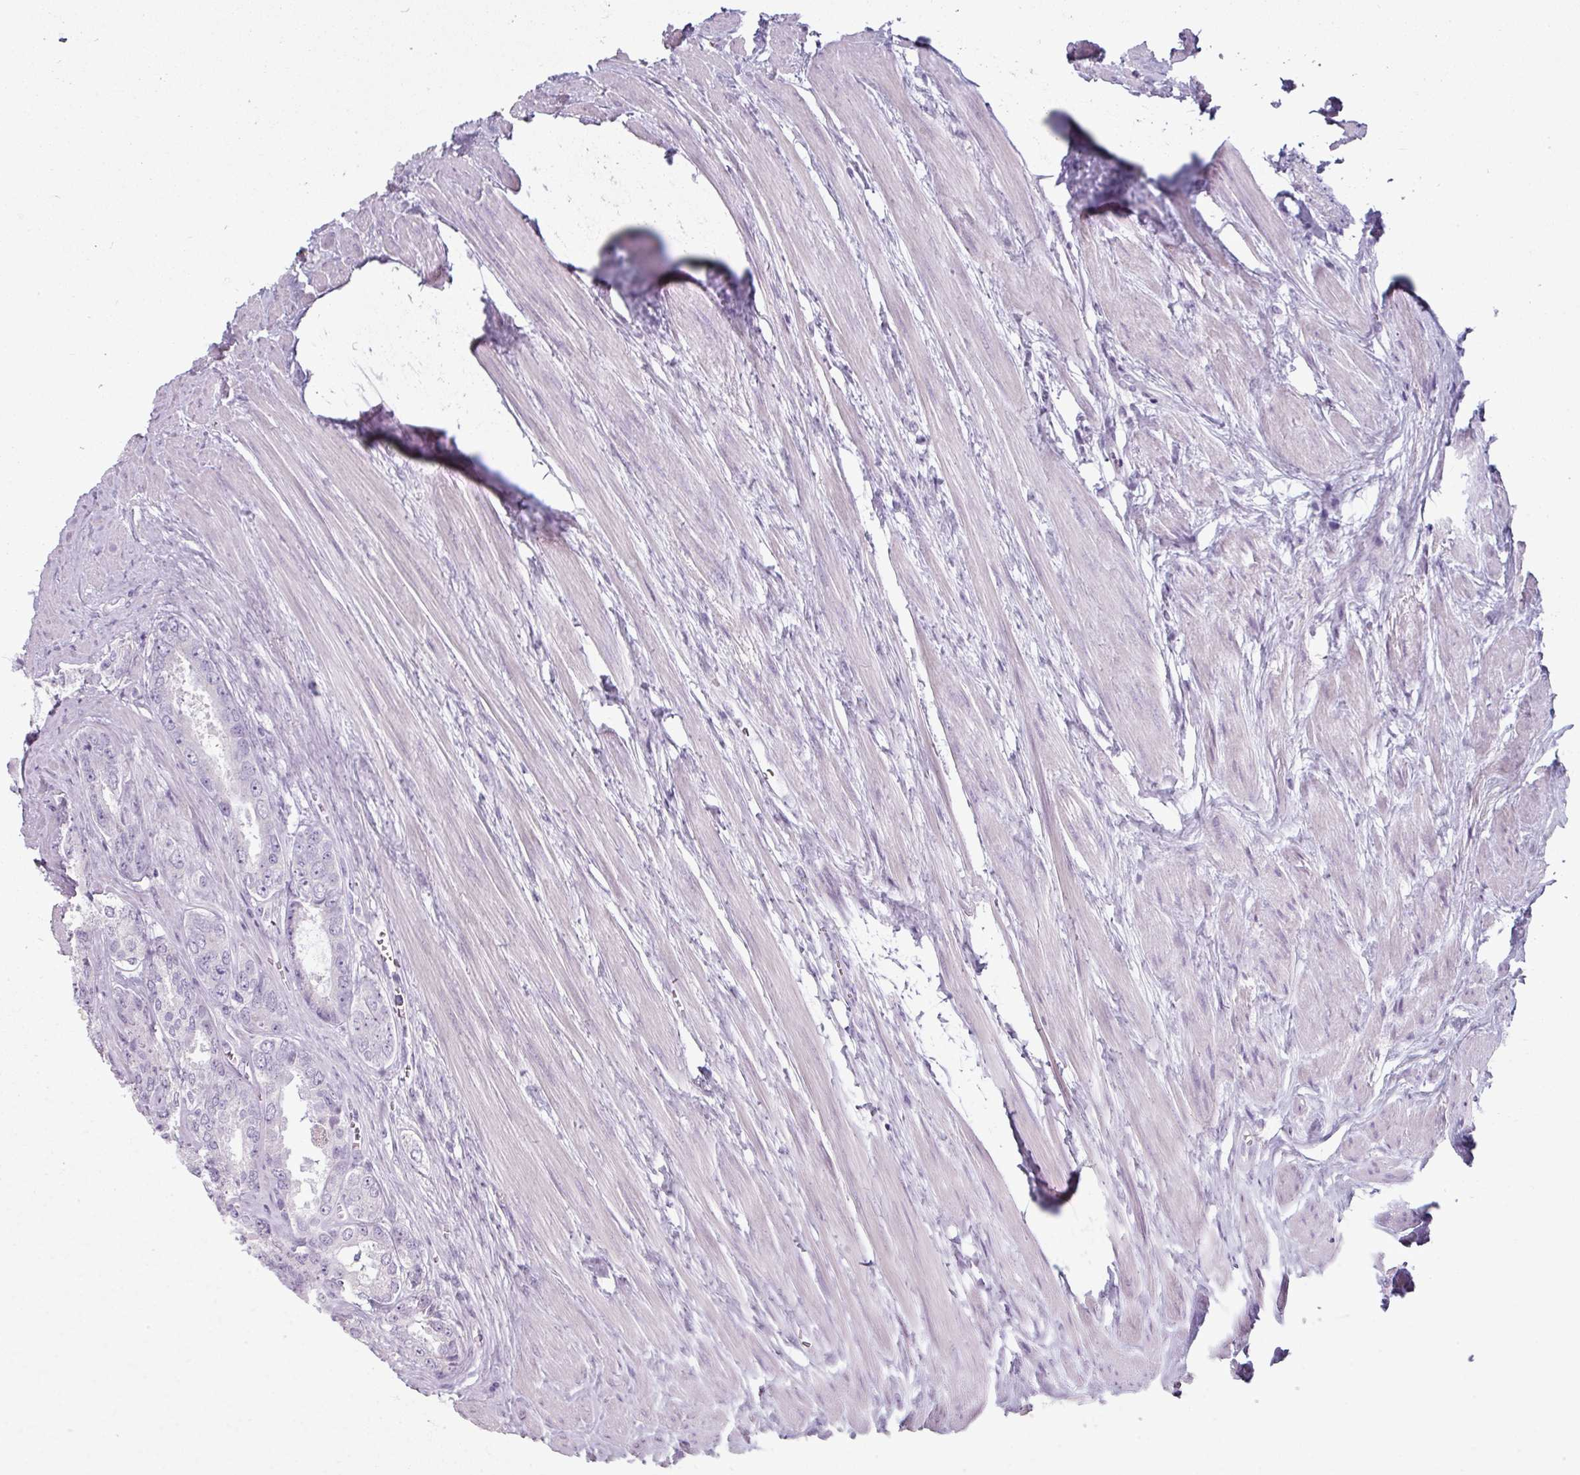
{"staining": {"intensity": "negative", "quantity": "none", "location": "none"}, "tissue": "prostate cancer", "cell_type": "Tumor cells", "image_type": "cancer", "snomed": [{"axis": "morphology", "description": "Adenocarcinoma, Low grade"}, {"axis": "topography", "description": "Prostate"}], "caption": "DAB (3,3'-diaminobenzidine) immunohistochemical staining of prostate adenocarcinoma (low-grade) reveals no significant positivity in tumor cells.", "gene": "CLCA1", "patient": {"sex": "male", "age": 68}}